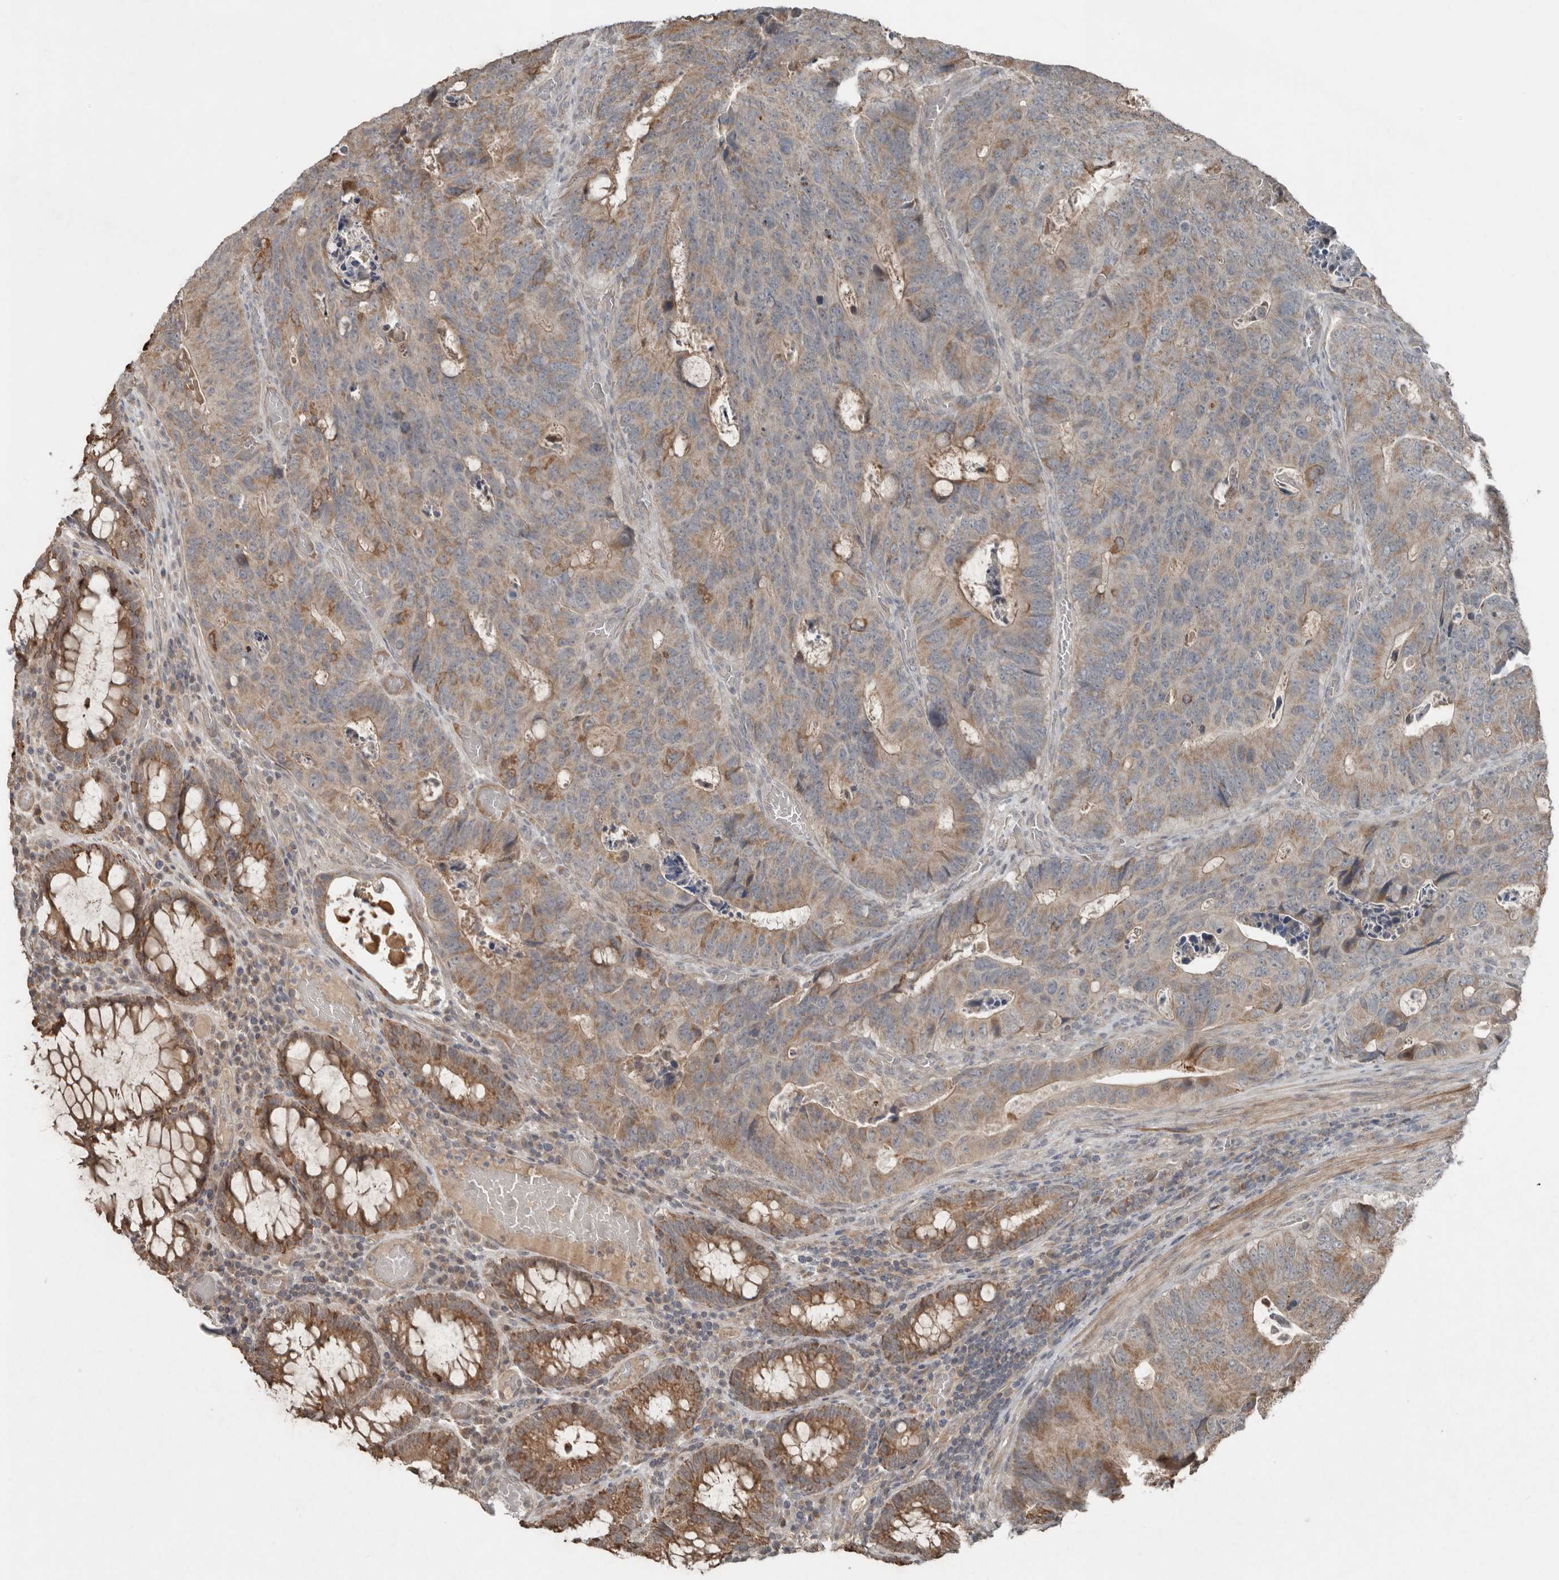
{"staining": {"intensity": "moderate", "quantity": "25%-75%", "location": "cytoplasmic/membranous"}, "tissue": "colorectal cancer", "cell_type": "Tumor cells", "image_type": "cancer", "snomed": [{"axis": "morphology", "description": "Adenocarcinoma, NOS"}, {"axis": "topography", "description": "Colon"}], "caption": "This is a micrograph of IHC staining of colorectal cancer (adenocarcinoma), which shows moderate positivity in the cytoplasmic/membranous of tumor cells.", "gene": "SLC6A7", "patient": {"sex": "male", "age": 87}}